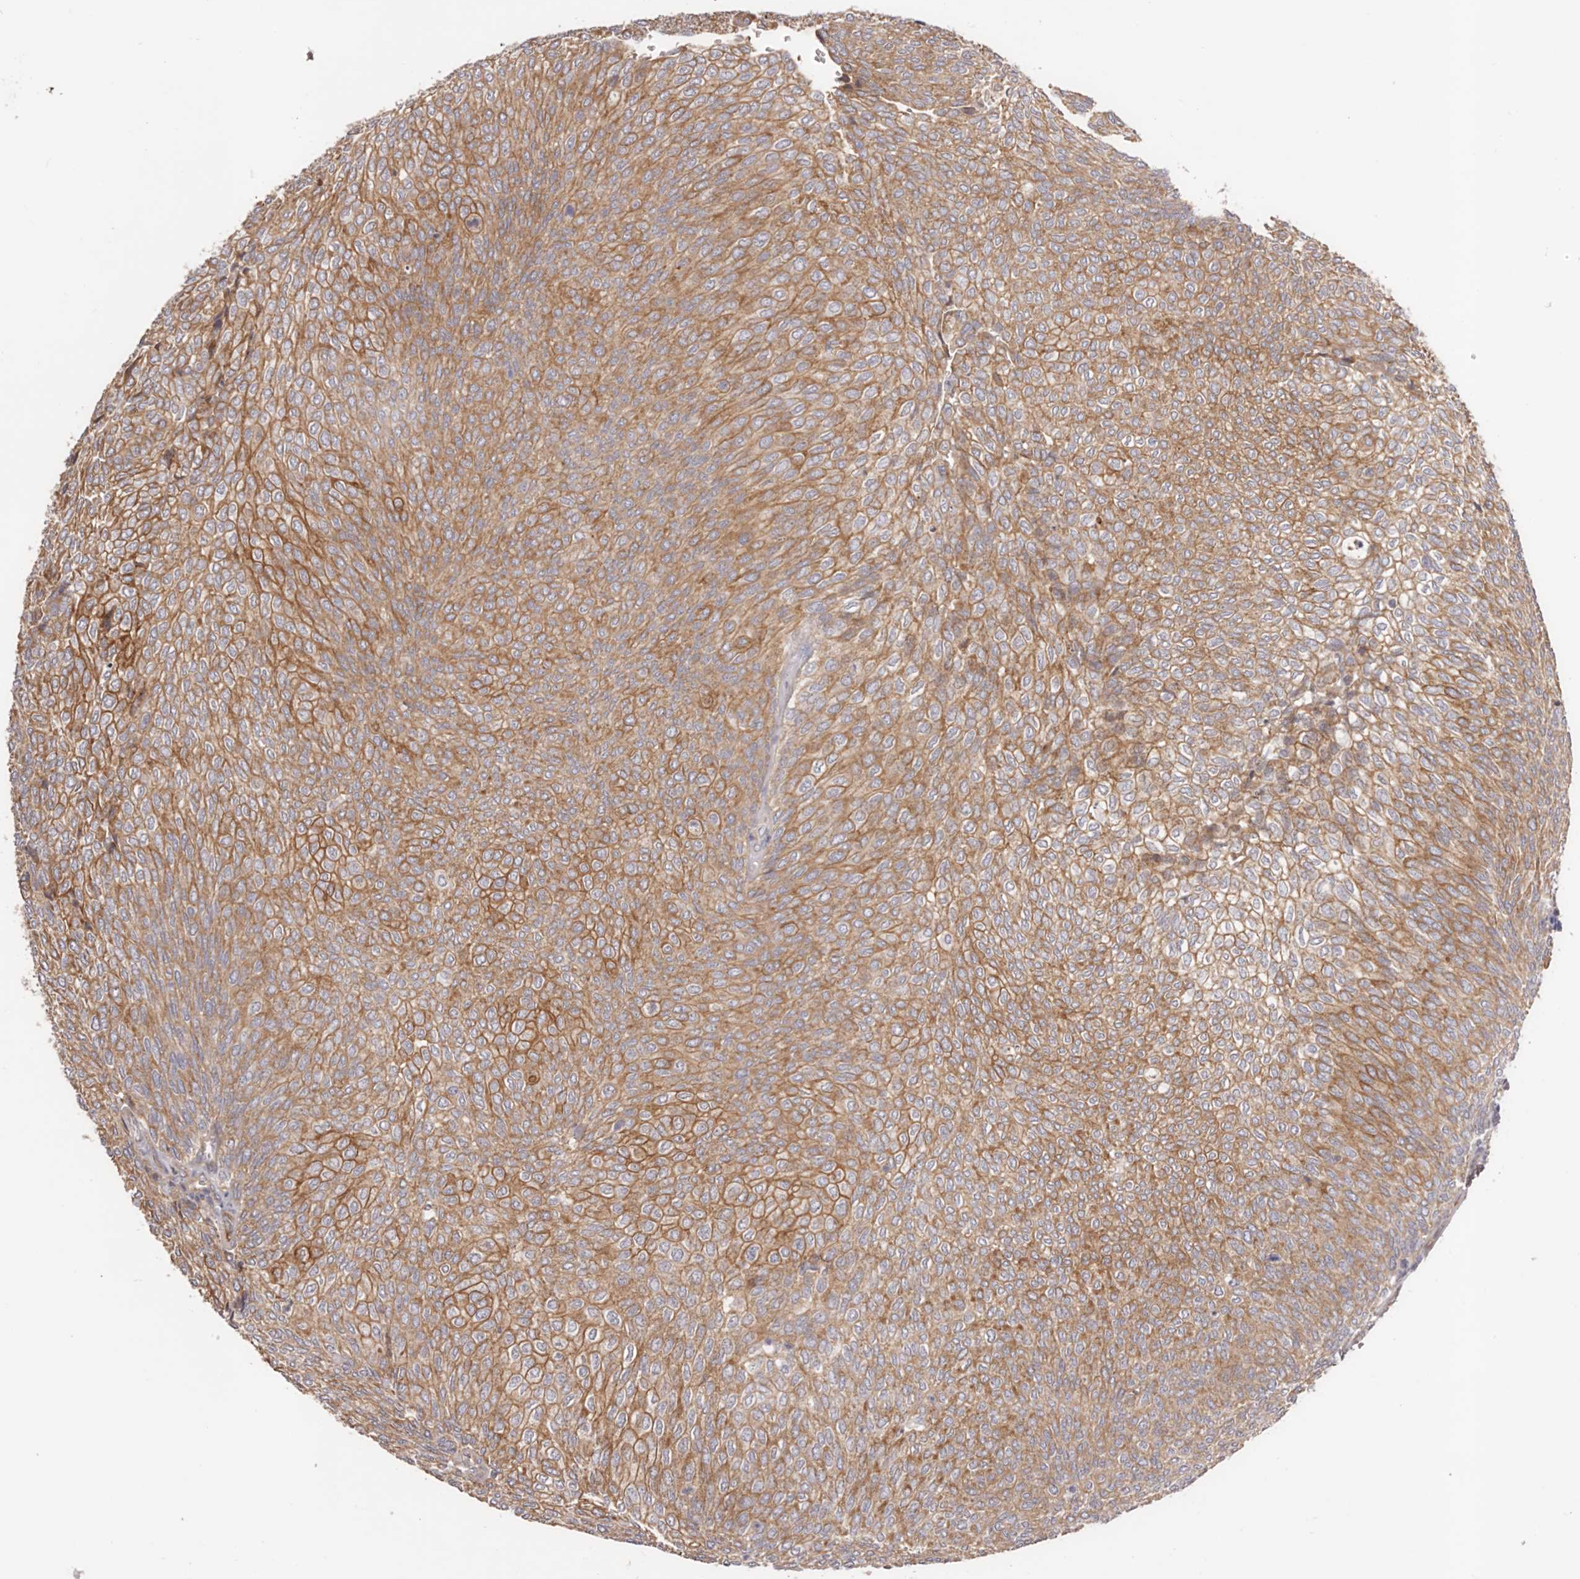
{"staining": {"intensity": "moderate", "quantity": ">75%", "location": "cytoplasmic/membranous"}, "tissue": "urothelial cancer", "cell_type": "Tumor cells", "image_type": "cancer", "snomed": [{"axis": "morphology", "description": "Urothelial carcinoma, Low grade"}, {"axis": "topography", "description": "Urinary bladder"}], "caption": "Brown immunohistochemical staining in urothelial cancer shows moderate cytoplasmic/membranous positivity in about >75% of tumor cells.", "gene": "DMRT2", "patient": {"sex": "female", "age": 79}}